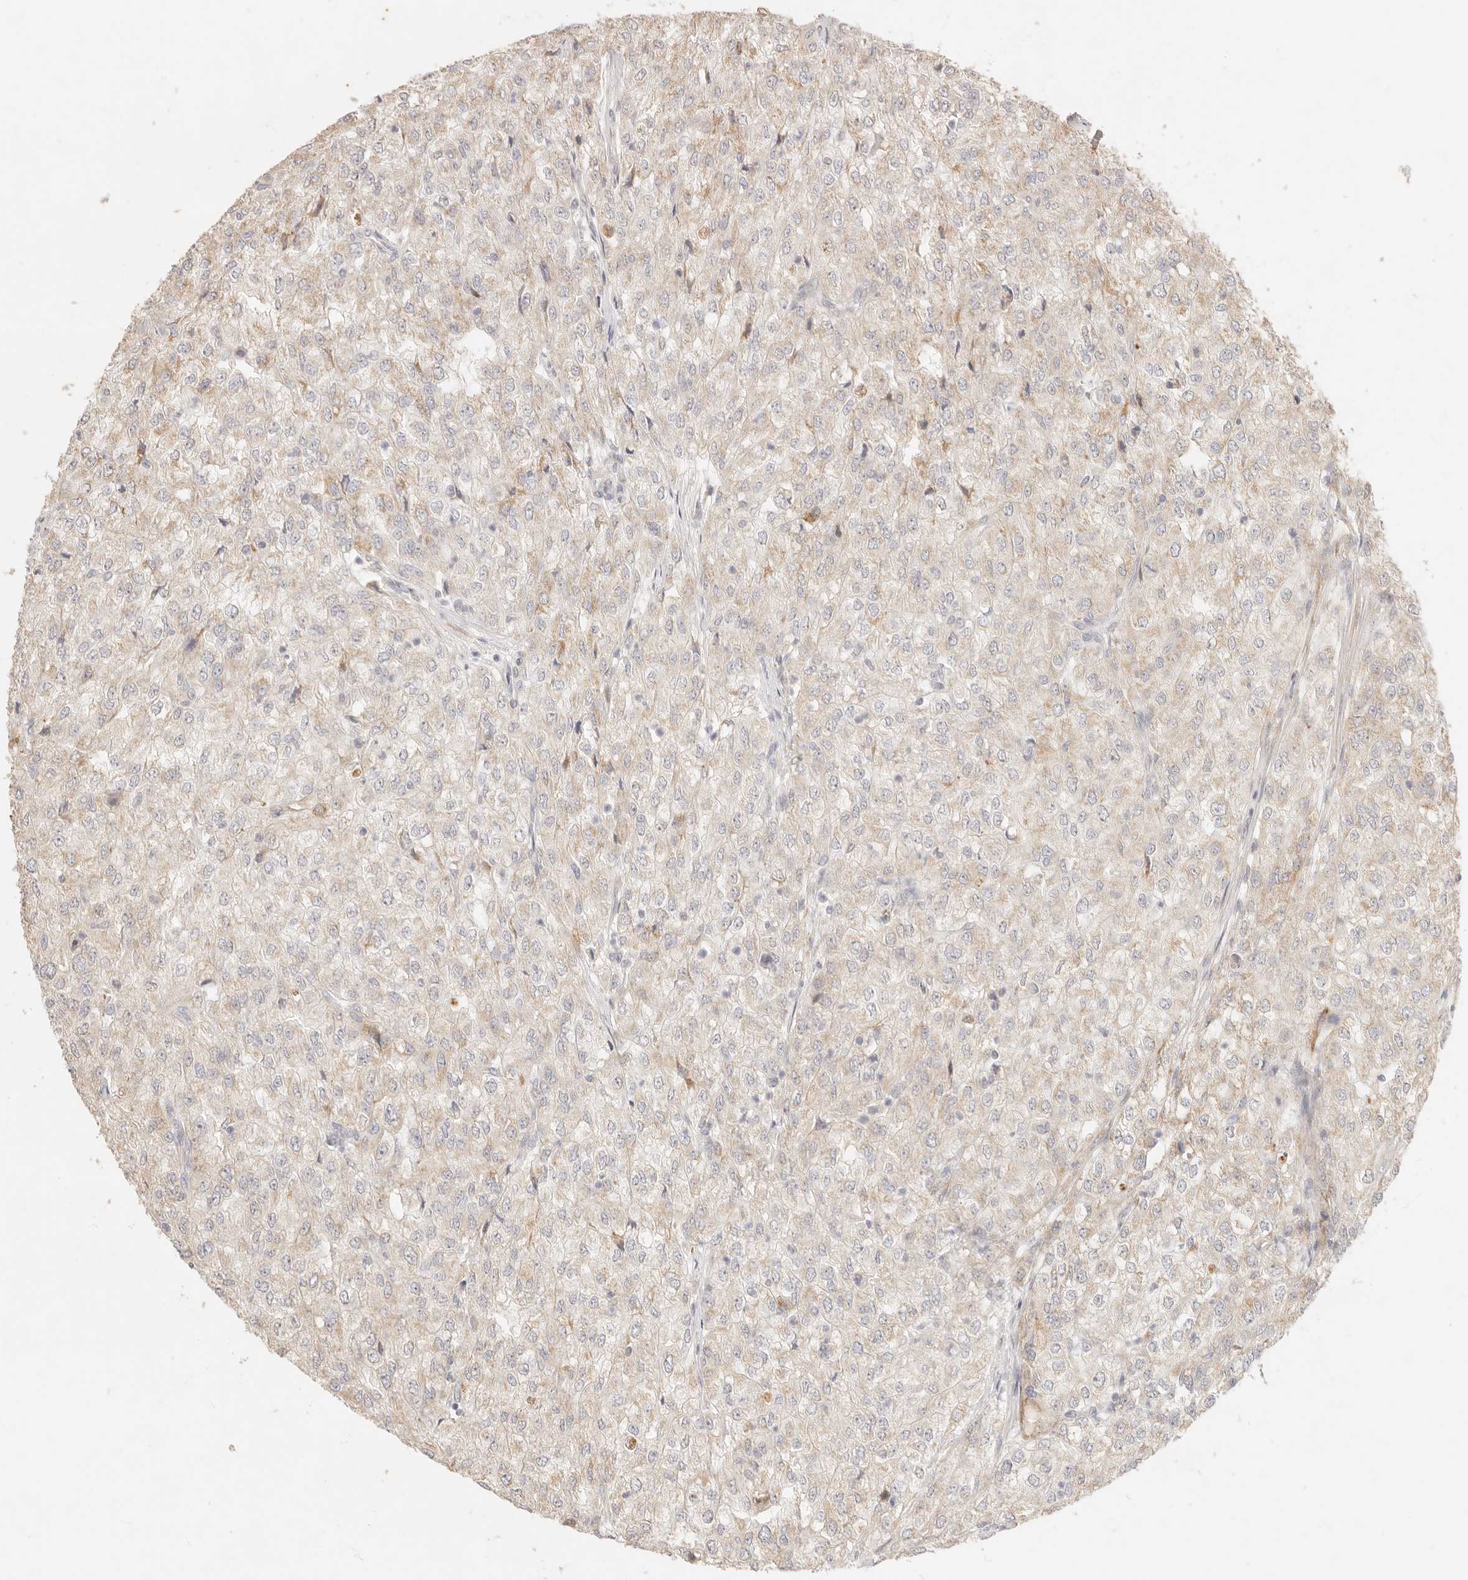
{"staining": {"intensity": "weak", "quantity": "<25%", "location": "cytoplasmic/membranous"}, "tissue": "renal cancer", "cell_type": "Tumor cells", "image_type": "cancer", "snomed": [{"axis": "morphology", "description": "Adenocarcinoma, NOS"}, {"axis": "topography", "description": "Kidney"}], "caption": "IHC of human renal cancer (adenocarcinoma) shows no staining in tumor cells.", "gene": "RUBCNL", "patient": {"sex": "female", "age": 54}}